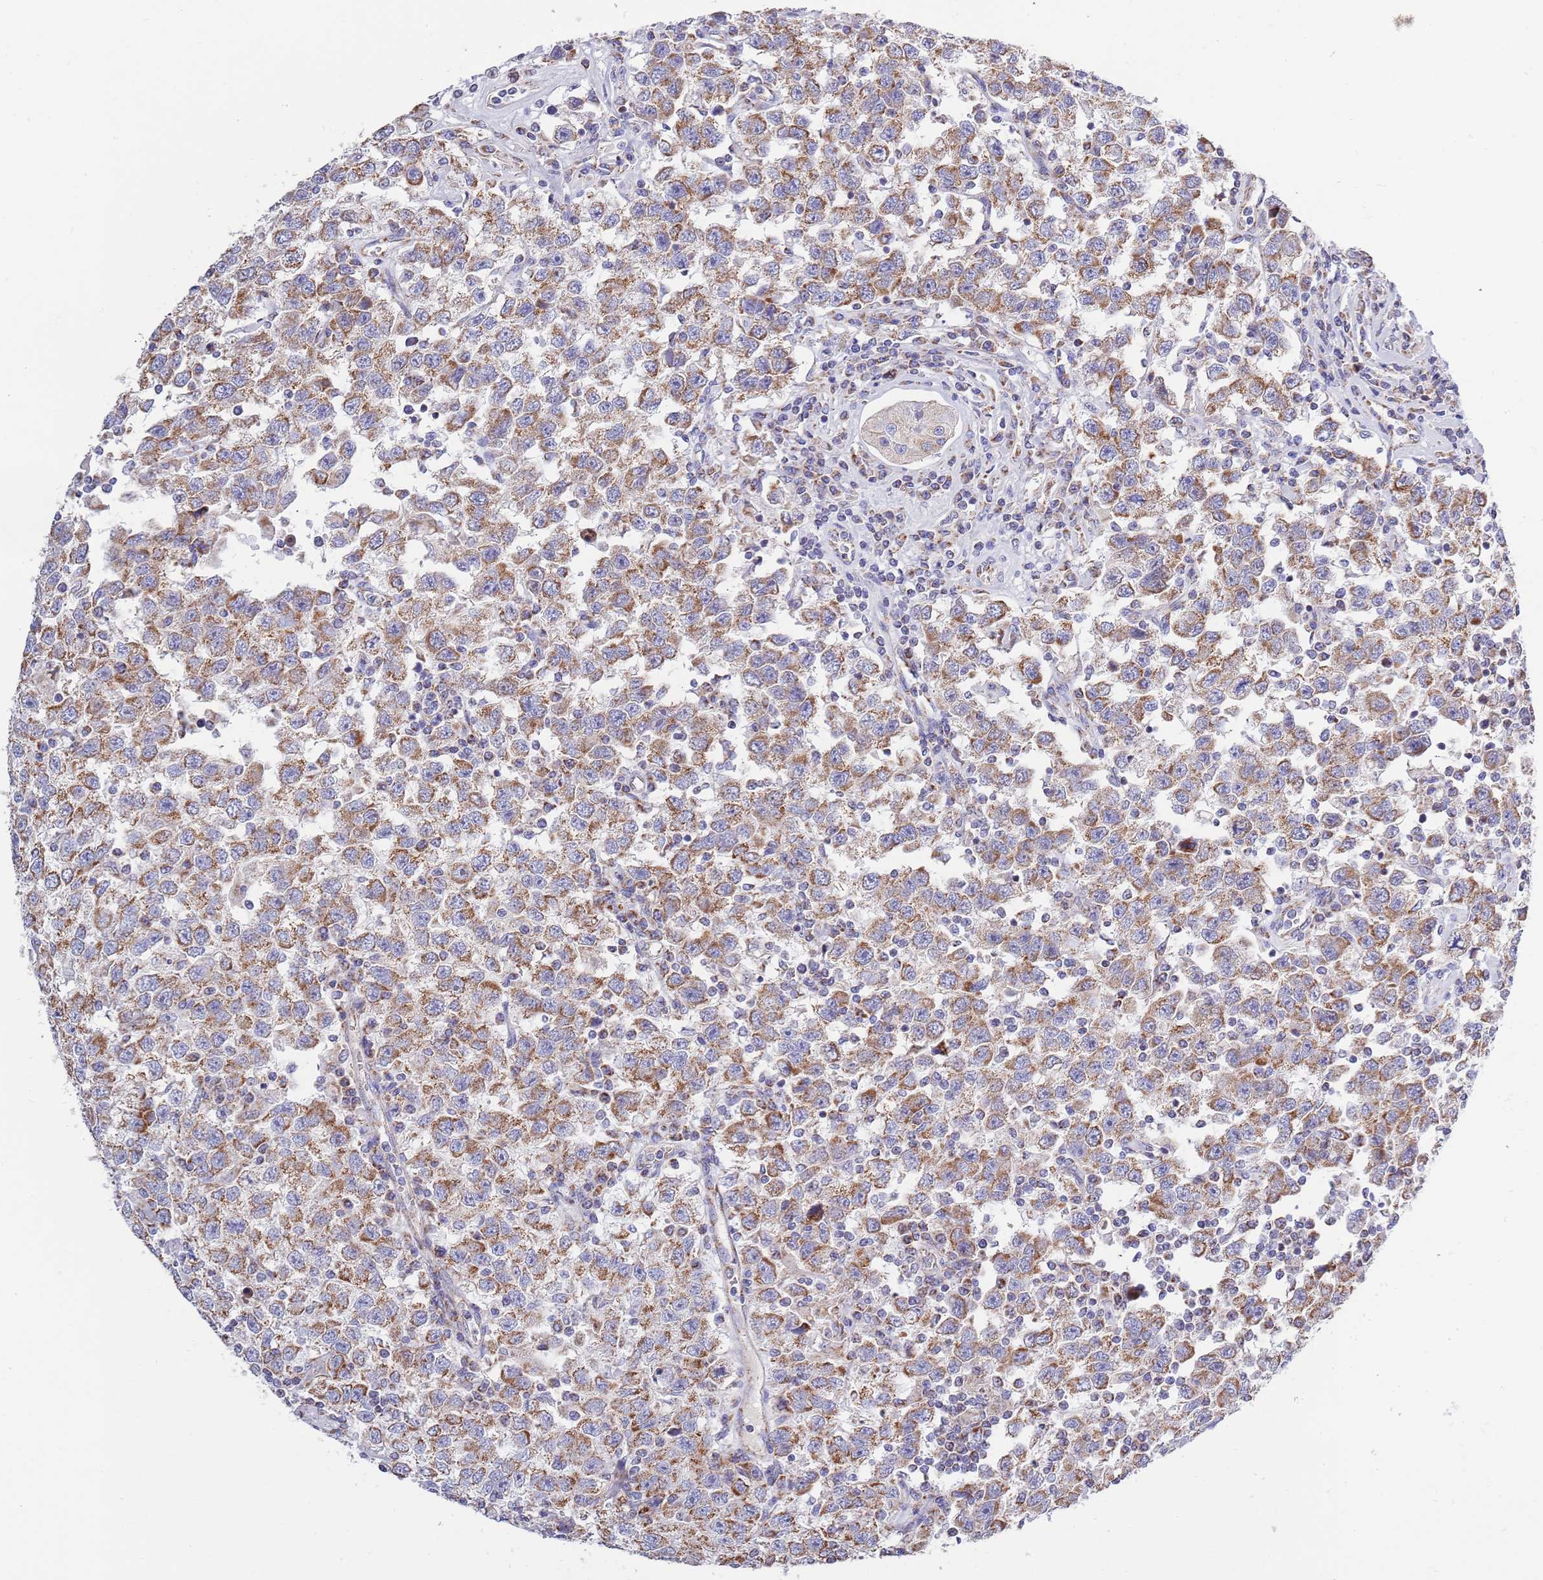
{"staining": {"intensity": "moderate", "quantity": ">75%", "location": "cytoplasmic/membranous"}, "tissue": "testis cancer", "cell_type": "Tumor cells", "image_type": "cancer", "snomed": [{"axis": "morphology", "description": "Seminoma, NOS"}, {"axis": "topography", "description": "Testis"}], "caption": "Seminoma (testis) stained with a brown dye displays moderate cytoplasmic/membranous positive positivity in approximately >75% of tumor cells.", "gene": "EMC8", "patient": {"sex": "male", "age": 41}}